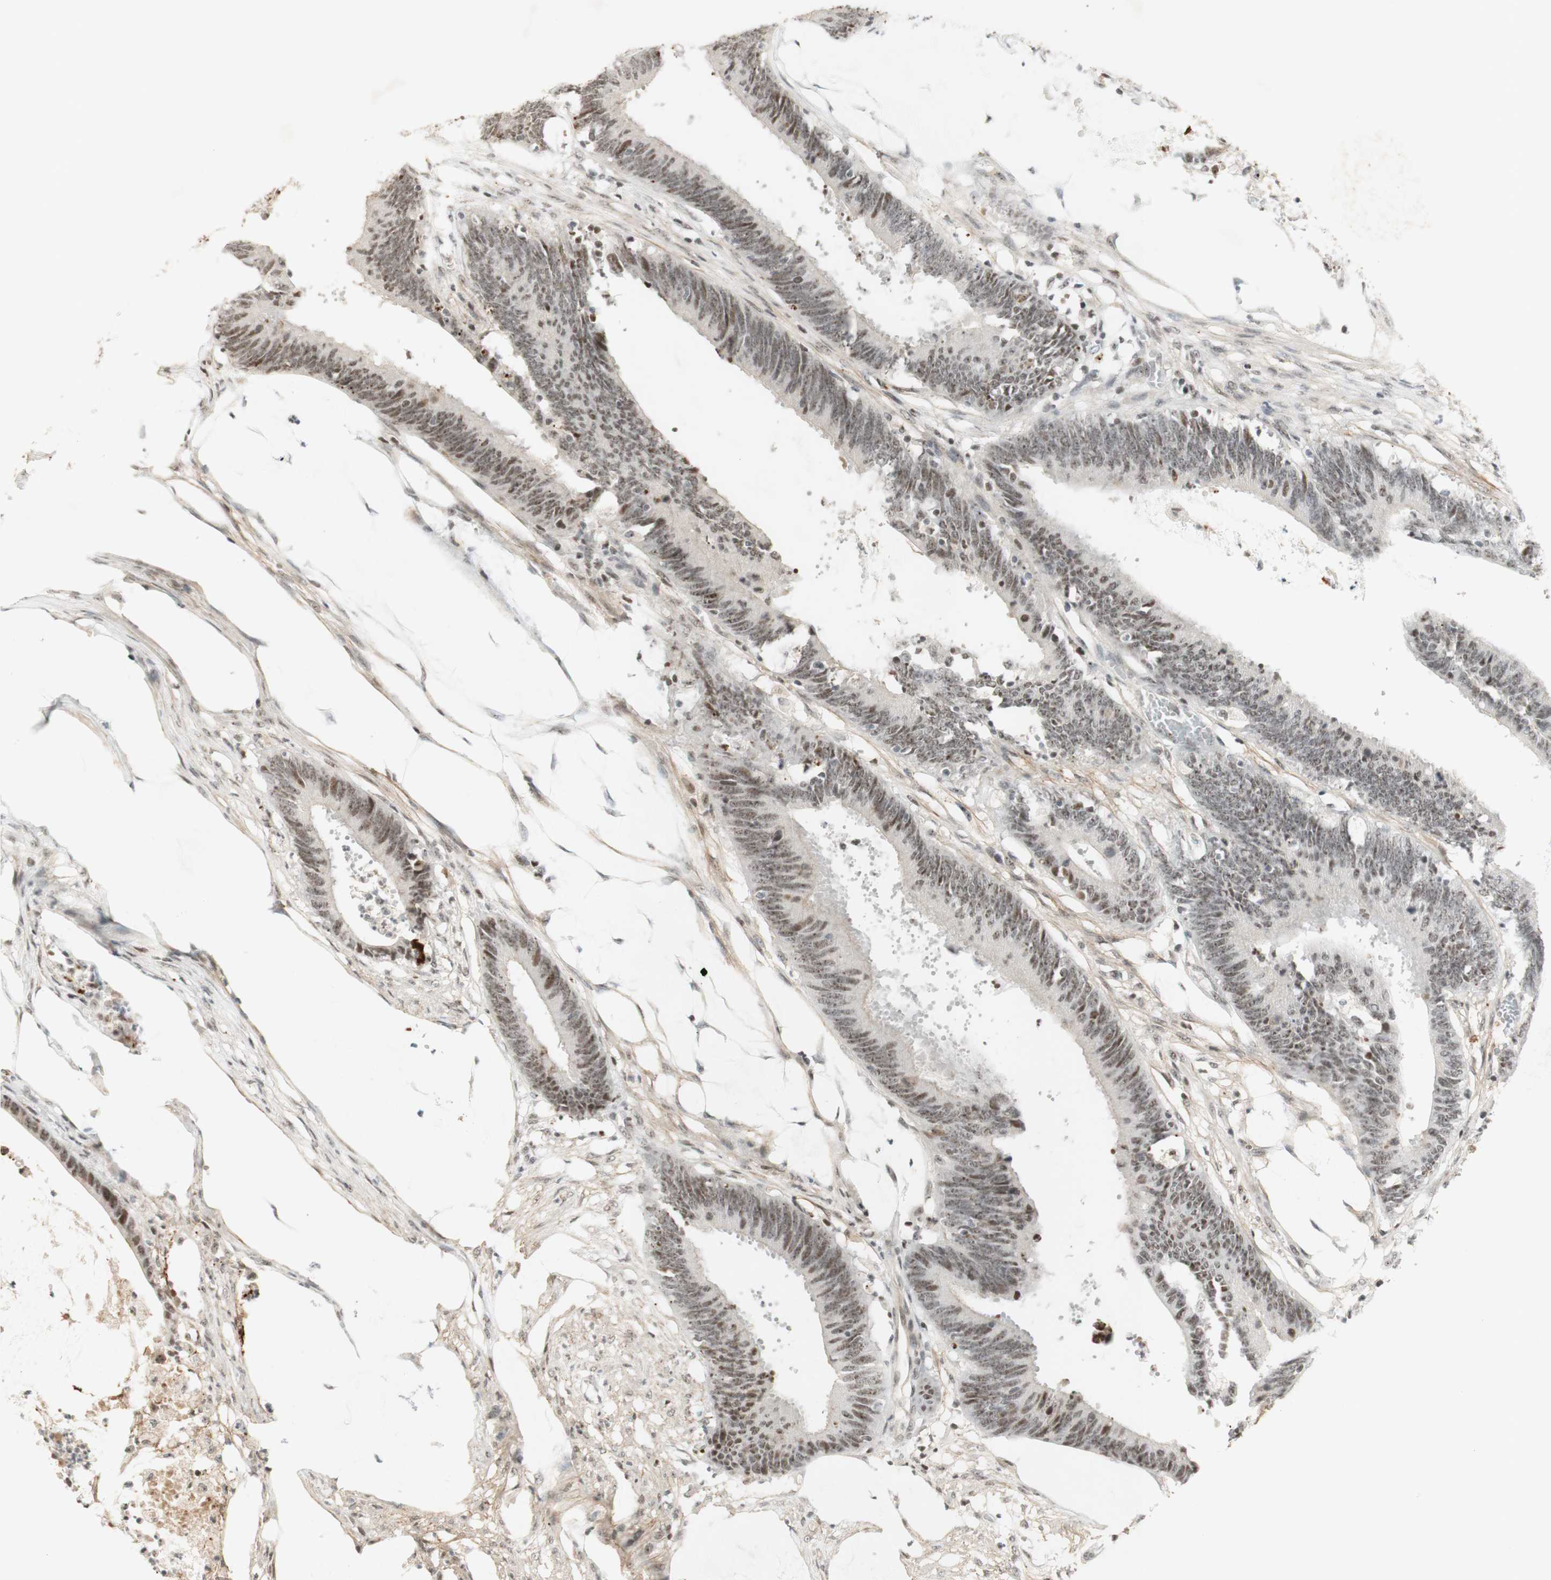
{"staining": {"intensity": "moderate", "quantity": ">75%", "location": "nuclear"}, "tissue": "colorectal cancer", "cell_type": "Tumor cells", "image_type": "cancer", "snomed": [{"axis": "morphology", "description": "Adenocarcinoma, NOS"}, {"axis": "topography", "description": "Rectum"}], "caption": "Immunohistochemical staining of colorectal adenocarcinoma exhibits moderate nuclear protein positivity in about >75% of tumor cells.", "gene": "IRF1", "patient": {"sex": "female", "age": 66}}